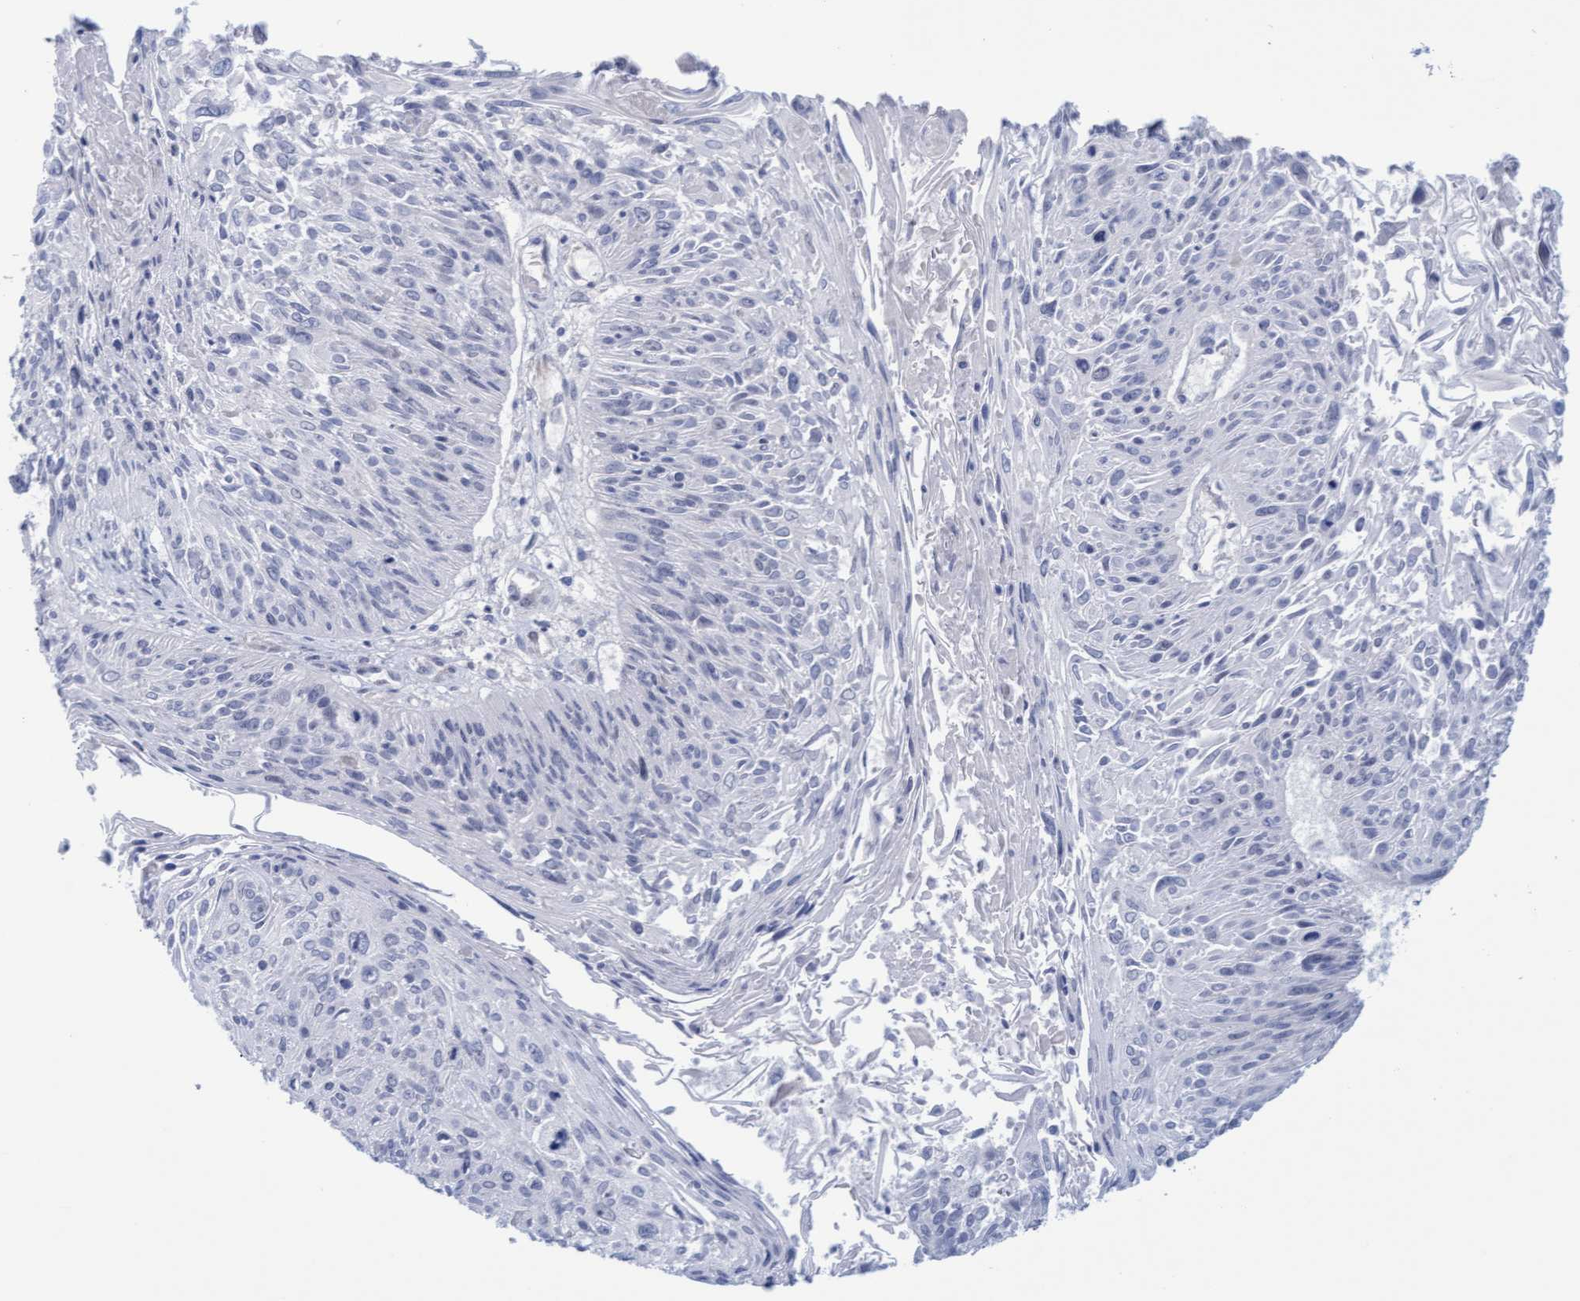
{"staining": {"intensity": "negative", "quantity": "none", "location": "none"}, "tissue": "cervical cancer", "cell_type": "Tumor cells", "image_type": "cancer", "snomed": [{"axis": "morphology", "description": "Squamous cell carcinoma, NOS"}, {"axis": "topography", "description": "Cervix"}], "caption": "Human cervical cancer stained for a protein using immunohistochemistry (IHC) demonstrates no staining in tumor cells.", "gene": "STXBP1", "patient": {"sex": "female", "age": 51}}